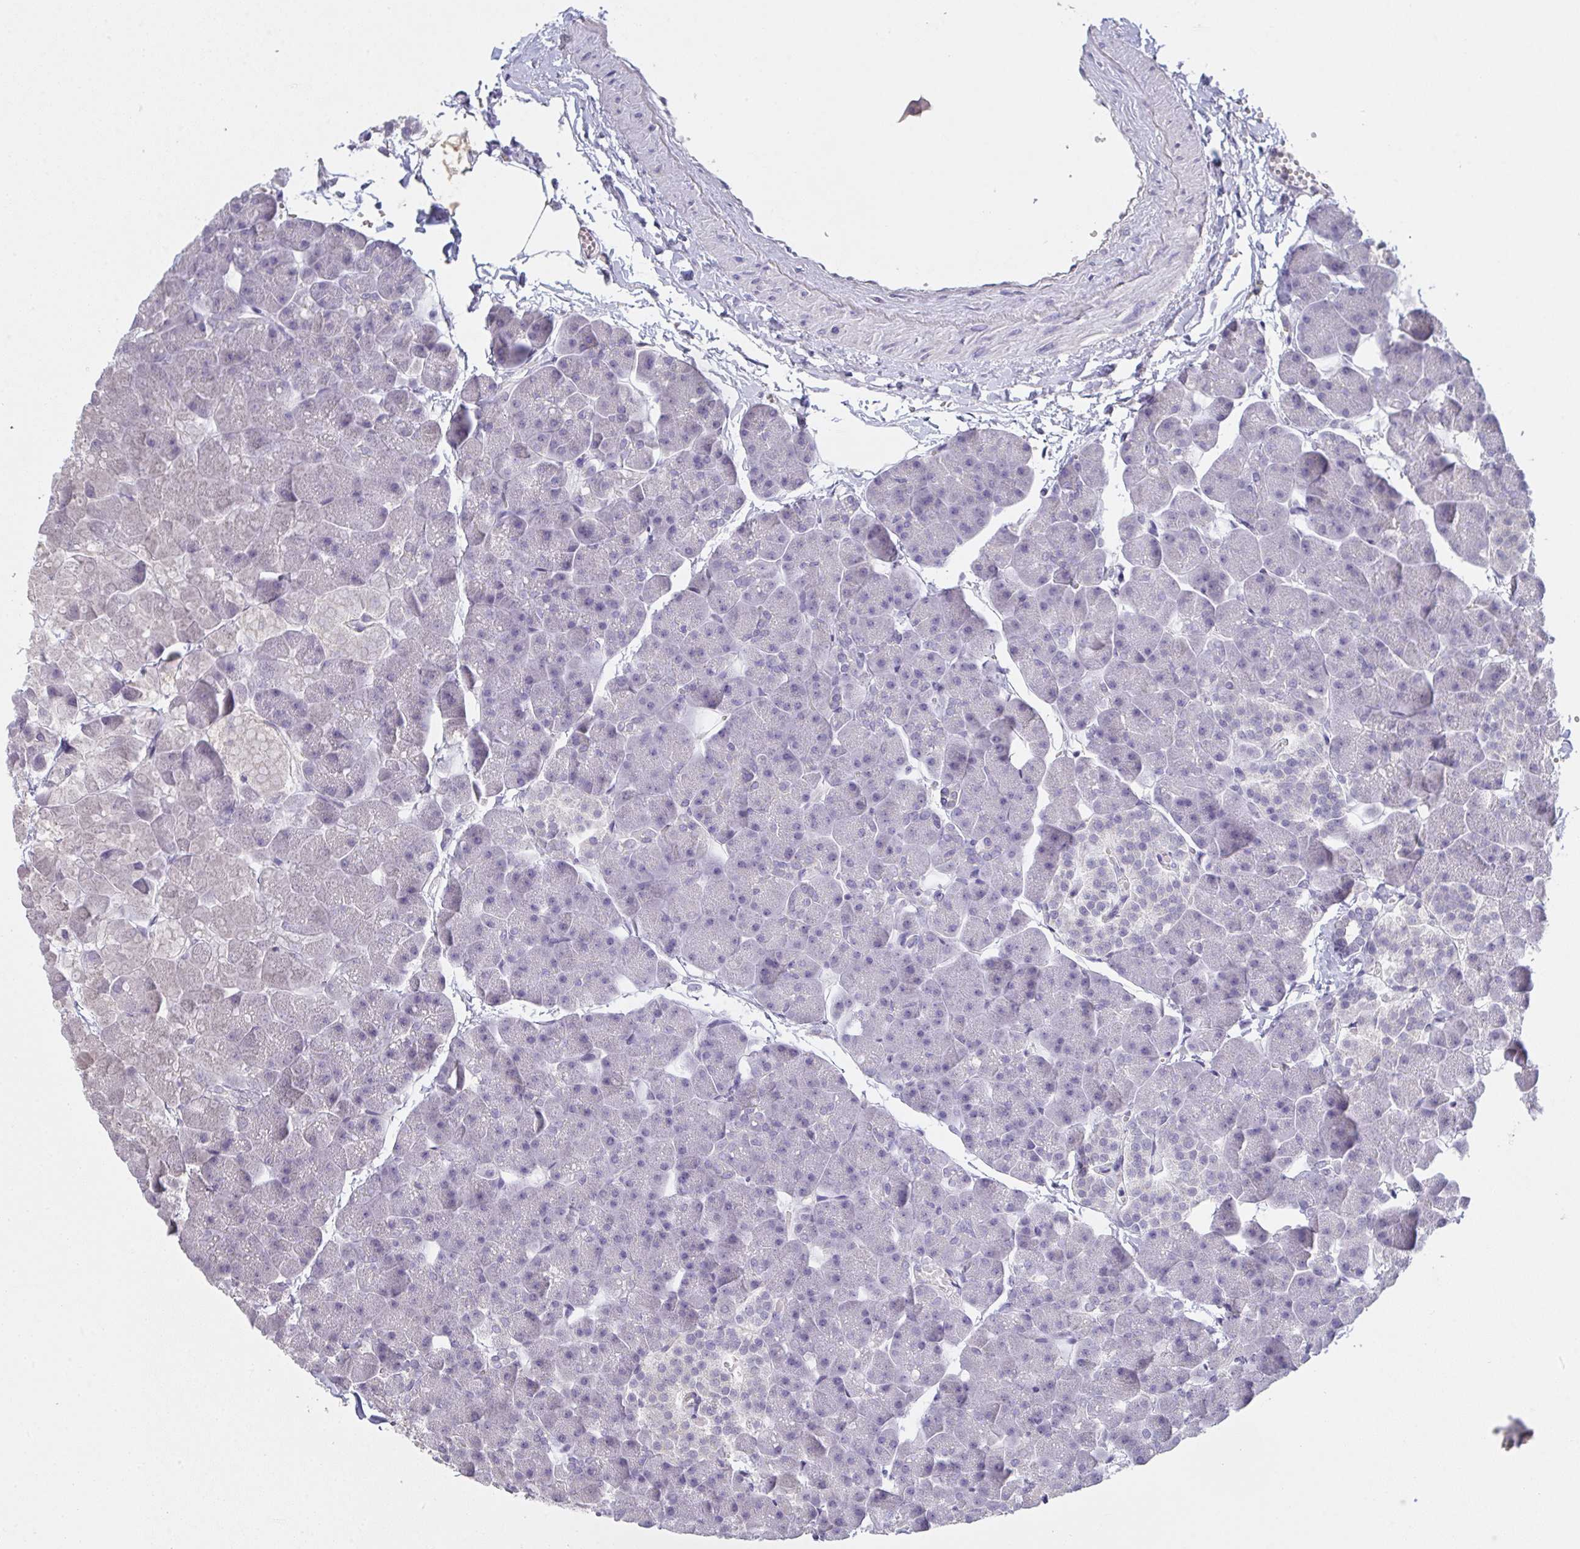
{"staining": {"intensity": "moderate", "quantity": "25%-75%", "location": "cytoplasmic/membranous"}, "tissue": "pancreas", "cell_type": "Exocrine glandular cells", "image_type": "normal", "snomed": [{"axis": "morphology", "description": "Normal tissue, NOS"}, {"axis": "topography", "description": "Pancreas"}], "caption": "Brown immunohistochemical staining in normal human pancreas displays moderate cytoplasmic/membranous staining in about 25%-75% of exocrine glandular cells.", "gene": "TMEM219", "patient": {"sex": "male", "age": 35}}